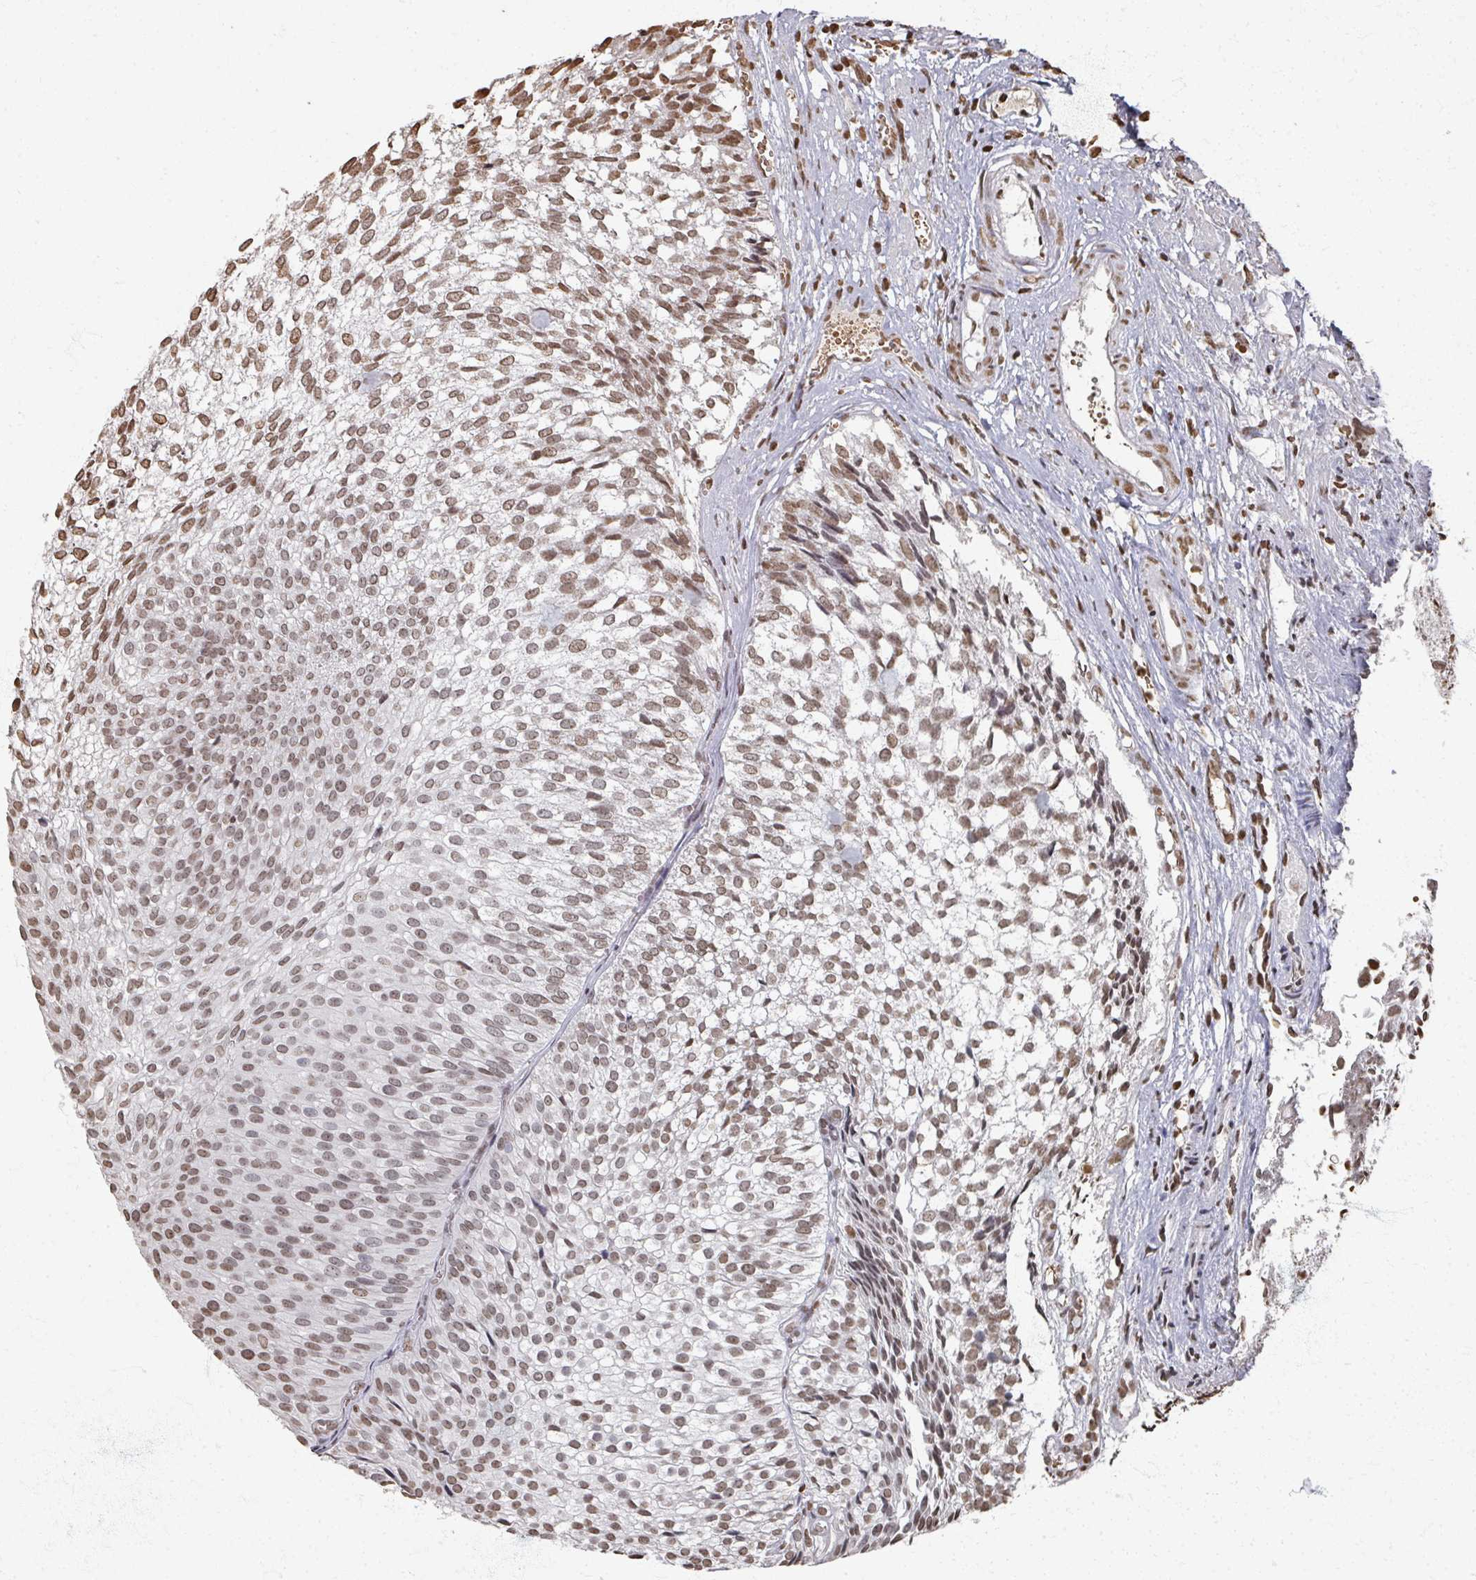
{"staining": {"intensity": "moderate", "quantity": ">75%", "location": "nuclear"}, "tissue": "urothelial cancer", "cell_type": "Tumor cells", "image_type": "cancer", "snomed": [{"axis": "morphology", "description": "Urothelial carcinoma, Low grade"}, {"axis": "topography", "description": "Urinary bladder"}], "caption": "A high-resolution photomicrograph shows IHC staining of urothelial cancer, which reveals moderate nuclear expression in approximately >75% of tumor cells.", "gene": "DCUN1D5", "patient": {"sex": "male", "age": 91}}